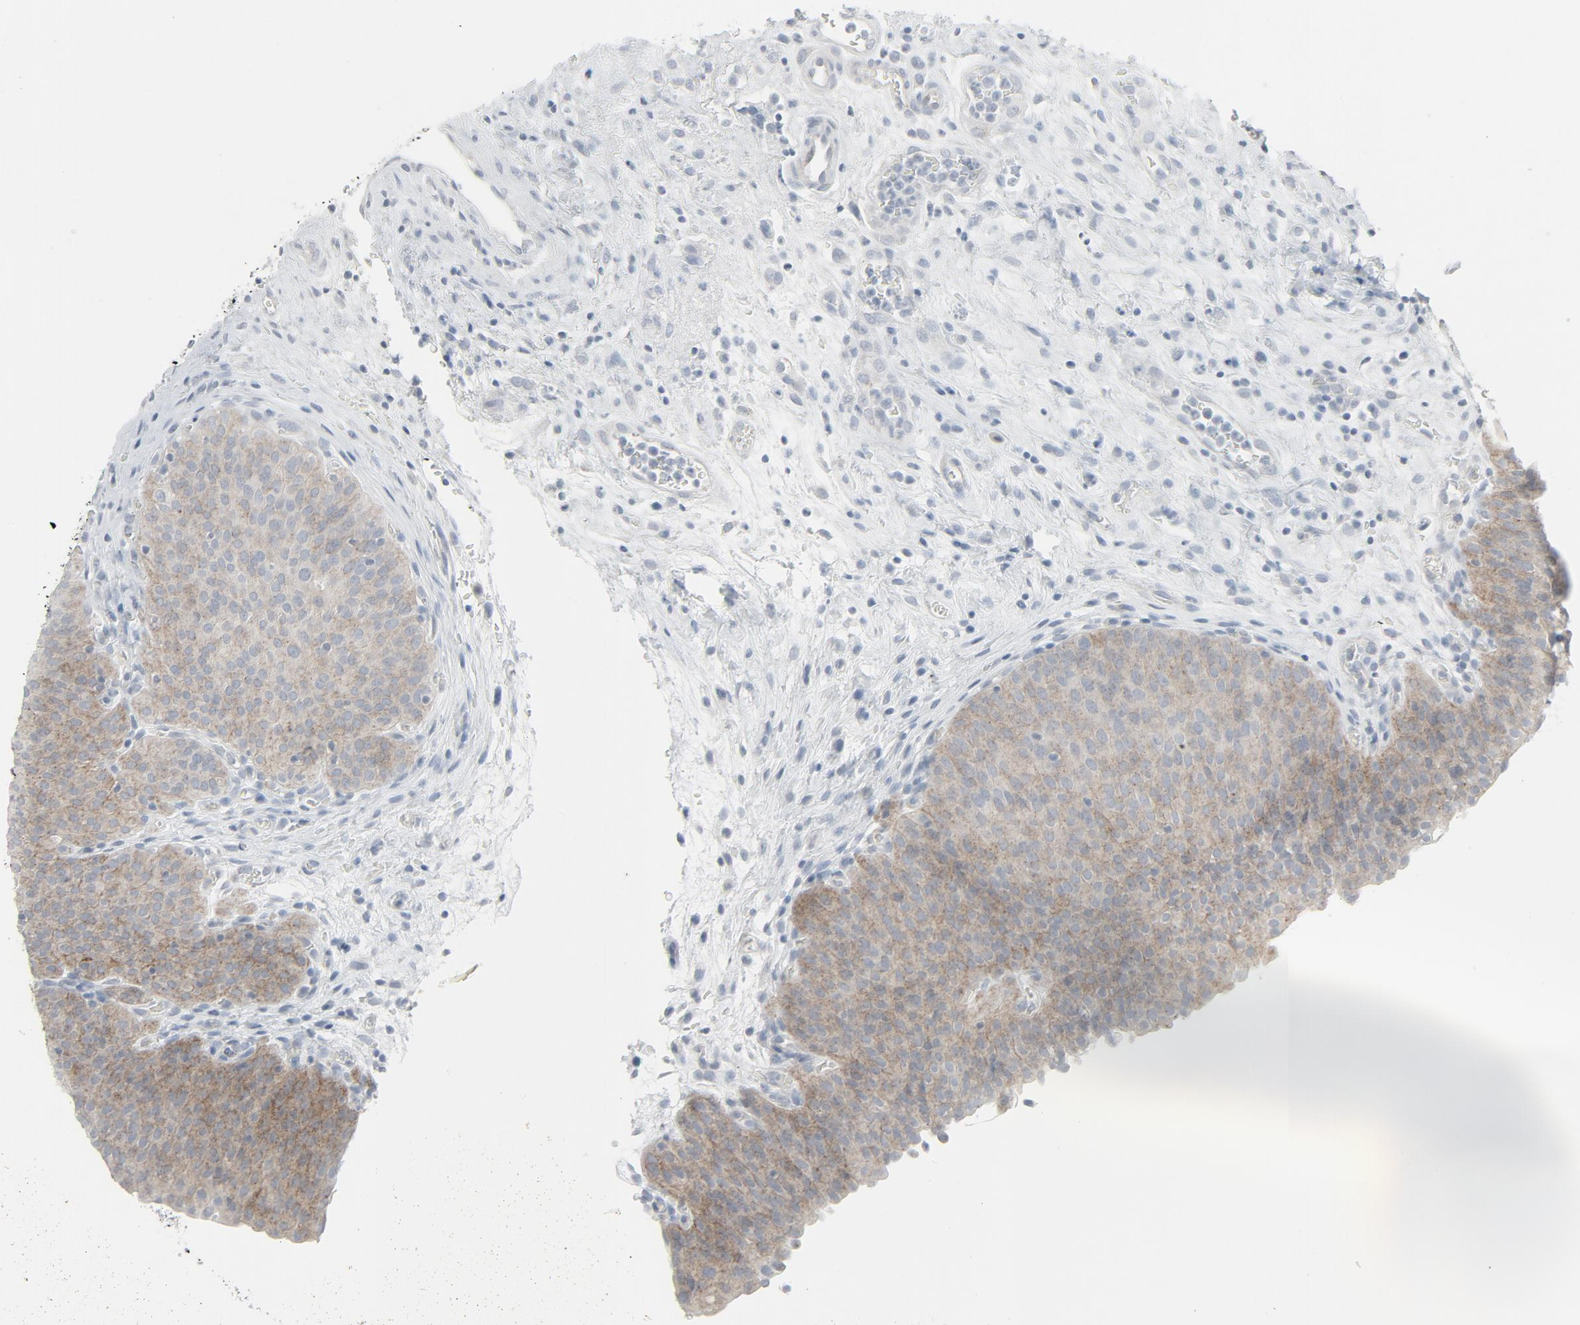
{"staining": {"intensity": "moderate", "quantity": ">75%", "location": "cytoplasmic/membranous"}, "tissue": "urinary bladder", "cell_type": "Urothelial cells", "image_type": "normal", "snomed": [{"axis": "morphology", "description": "Normal tissue, NOS"}, {"axis": "morphology", "description": "Dysplasia, NOS"}, {"axis": "topography", "description": "Urinary bladder"}], "caption": "Unremarkable urinary bladder exhibits moderate cytoplasmic/membranous positivity in approximately >75% of urothelial cells.", "gene": "FGFR3", "patient": {"sex": "male", "age": 35}}